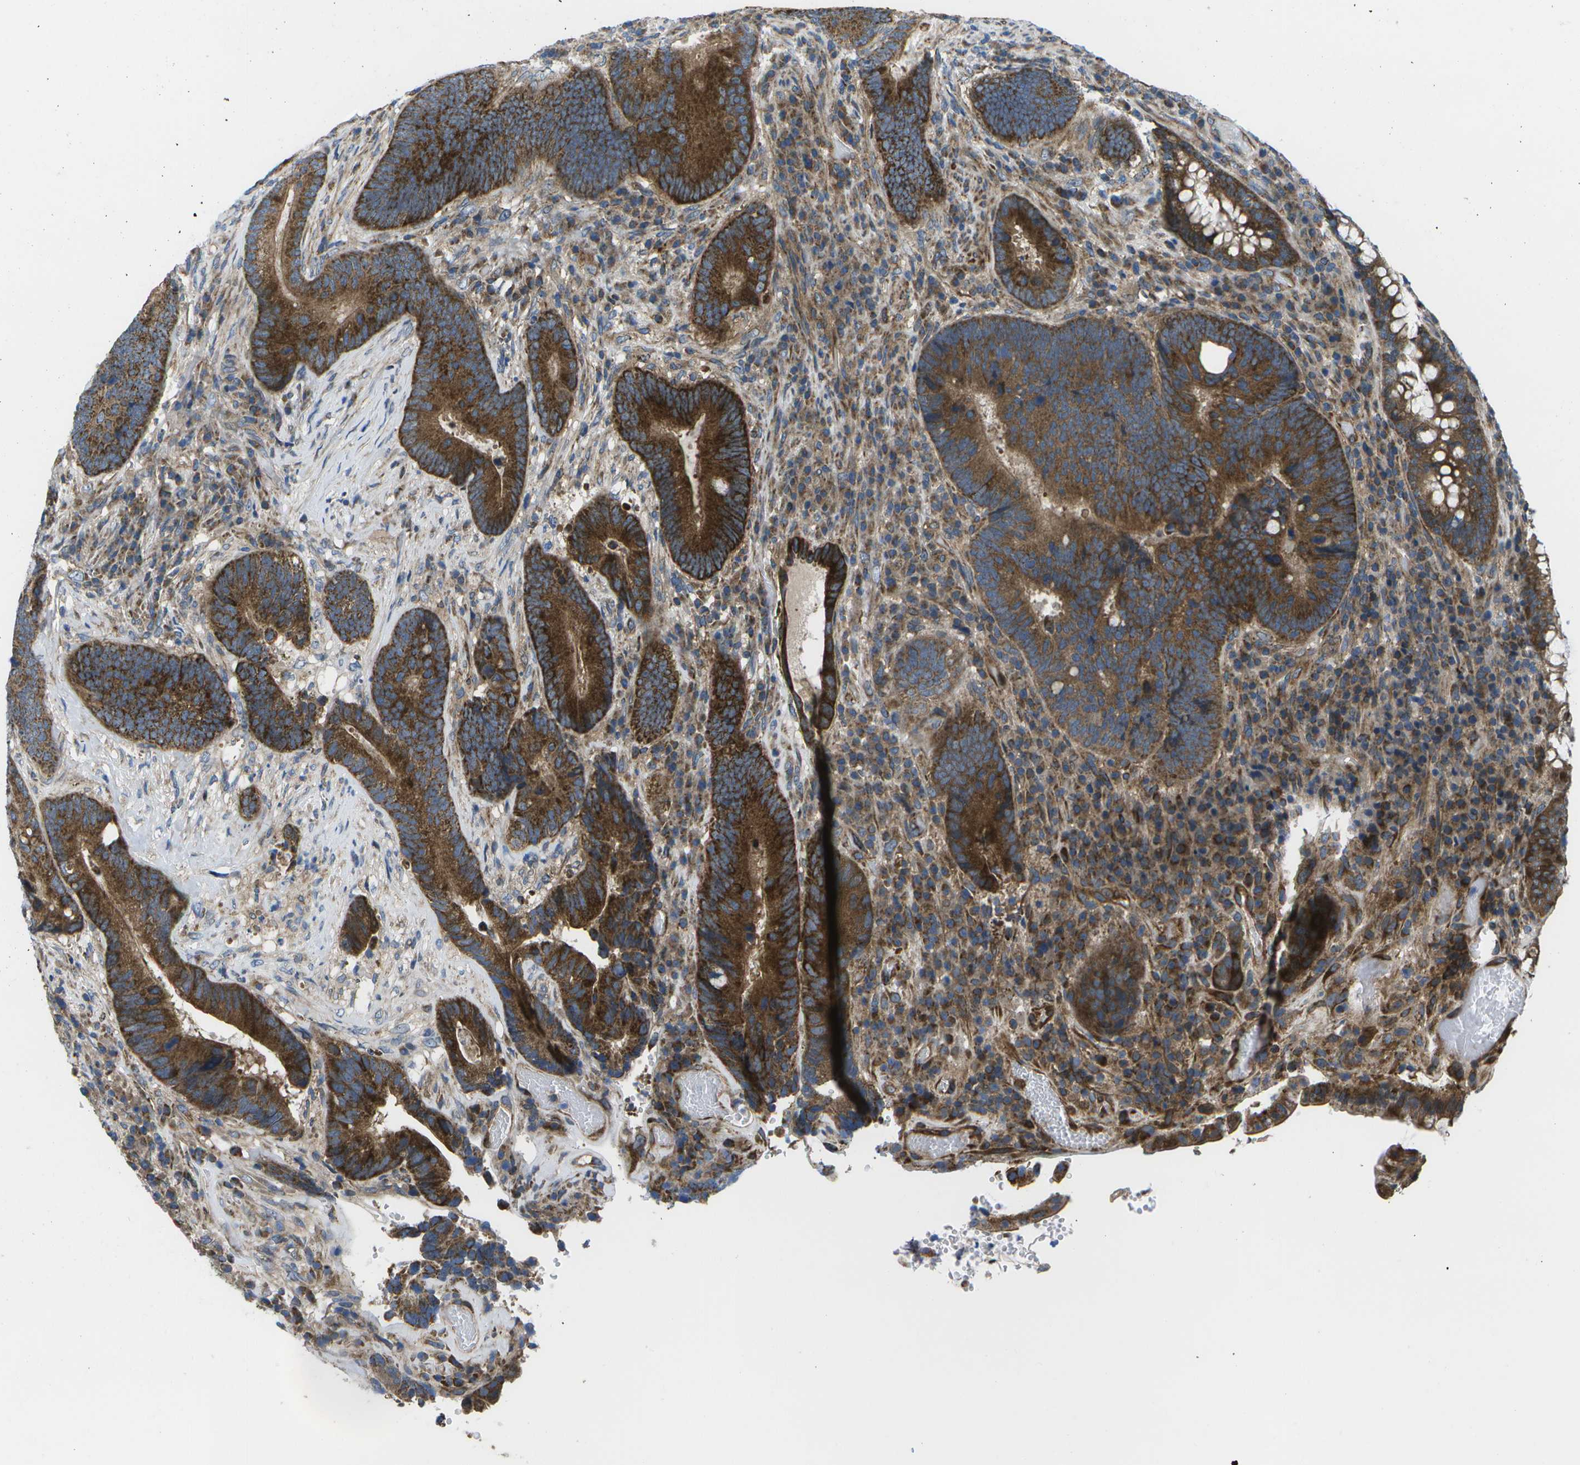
{"staining": {"intensity": "strong", "quantity": ">75%", "location": "cytoplasmic/membranous"}, "tissue": "colorectal cancer", "cell_type": "Tumor cells", "image_type": "cancer", "snomed": [{"axis": "morphology", "description": "Adenocarcinoma, NOS"}, {"axis": "topography", "description": "Rectum"}], "caption": "A high amount of strong cytoplasmic/membranous staining is present in about >75% of tumor cells in adenocarcinoma (colorectal) tissue. (DAB (3,3'-diaminobenzidine) = brown stain, brightfield microscopy at high magnification).", "gene": "MVK", "patient": {"sex": "male", "age": 51}}